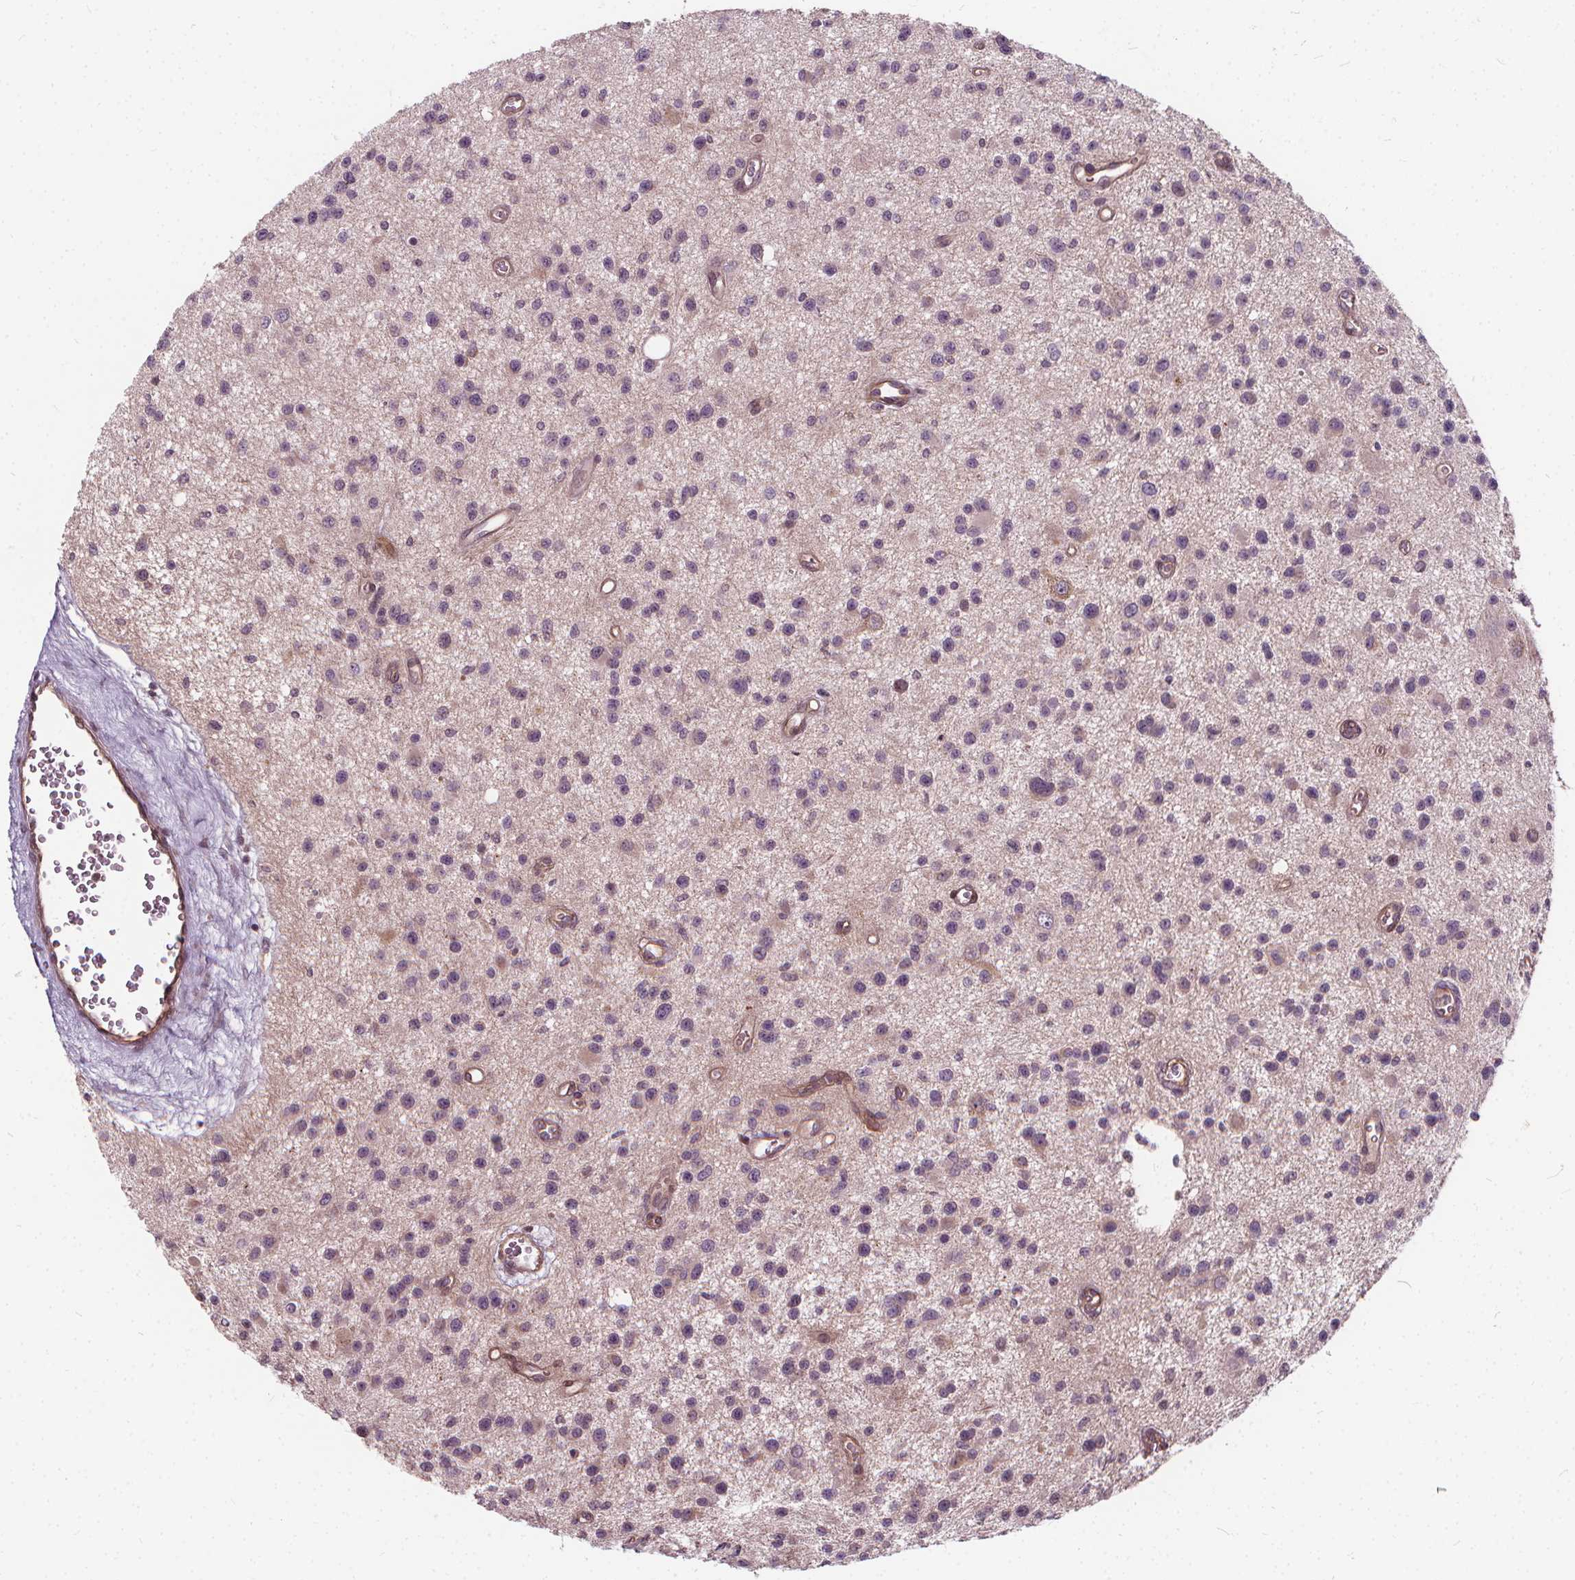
{"staining": {"intensity": "negative", "quantity": "none", "location": "none"}, "tissue": "glioma", "cell_type": "Tumor cells", "image_type": "cancer", "snomed": [{"axis": "morphology", "description": "Glioma, malignant, Low grade"}, {"axis": "topography", "description": "Brain"}], "caption": "An image of malignant glioma (low-grade) stained for a protein shows no brown staining in tumor cells.", "gene": "INPP5E", "patient": {"sex": "male", "age": 43}}